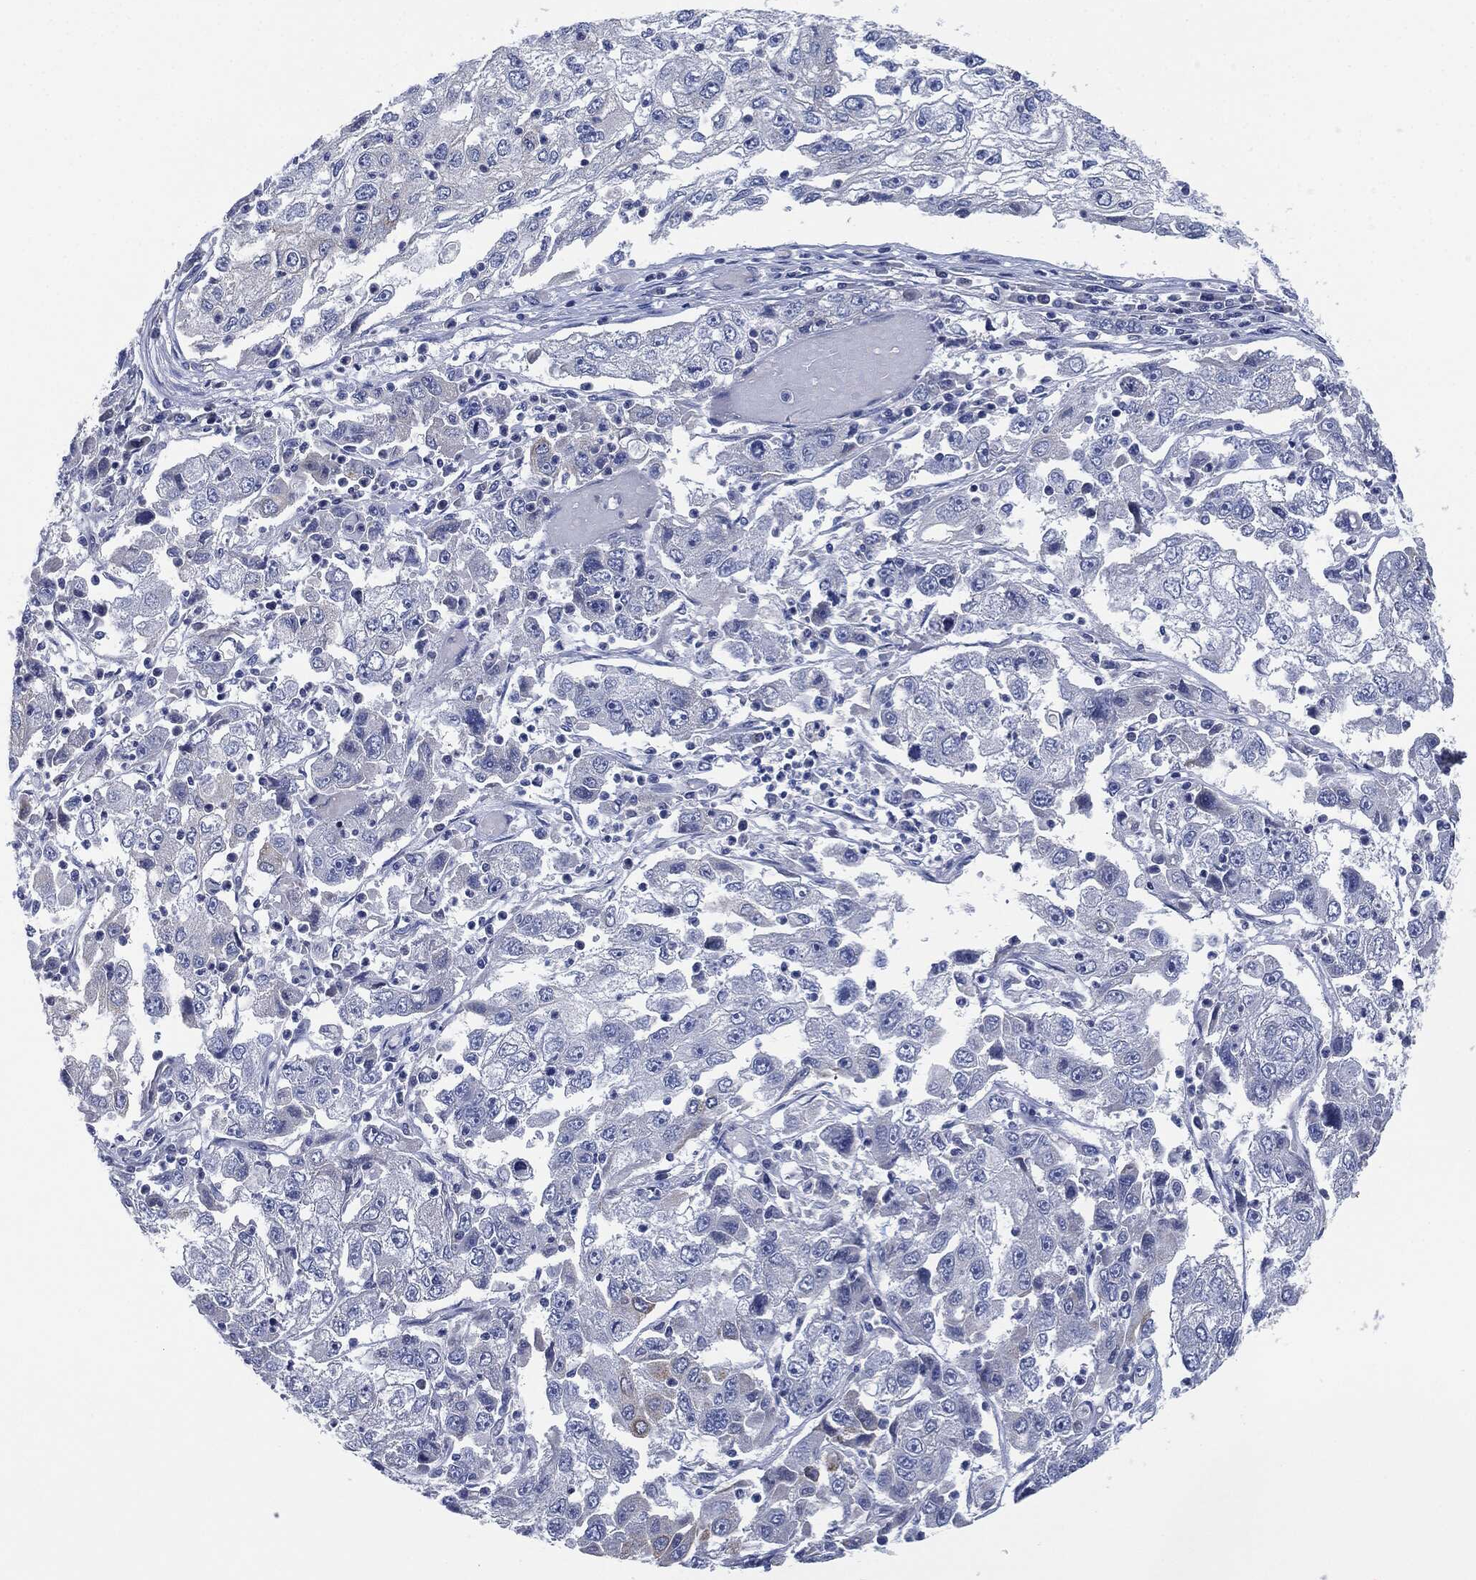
{"staining": {"intensity": "negative", "quantity": "none", "location": "none"}, "tissue": "cervical cancer", "cell_type": "Tumor cells", "image_type": "cancer", "snomed": [{"axis": "morphology", "description": "Squamous cell carcinoma, NOS"}, {"axis": "topography", "description": "Cervix"}], "caption": "An immunohistochemistry image of cervical cancer is shown. There is no staining in tumor cells of cervical cancer. (Immunohistochemistry, brightfield microscopy, high magnification).", "gene": "SHROOM2", "patient": {"sex": "female", "age": 36}}